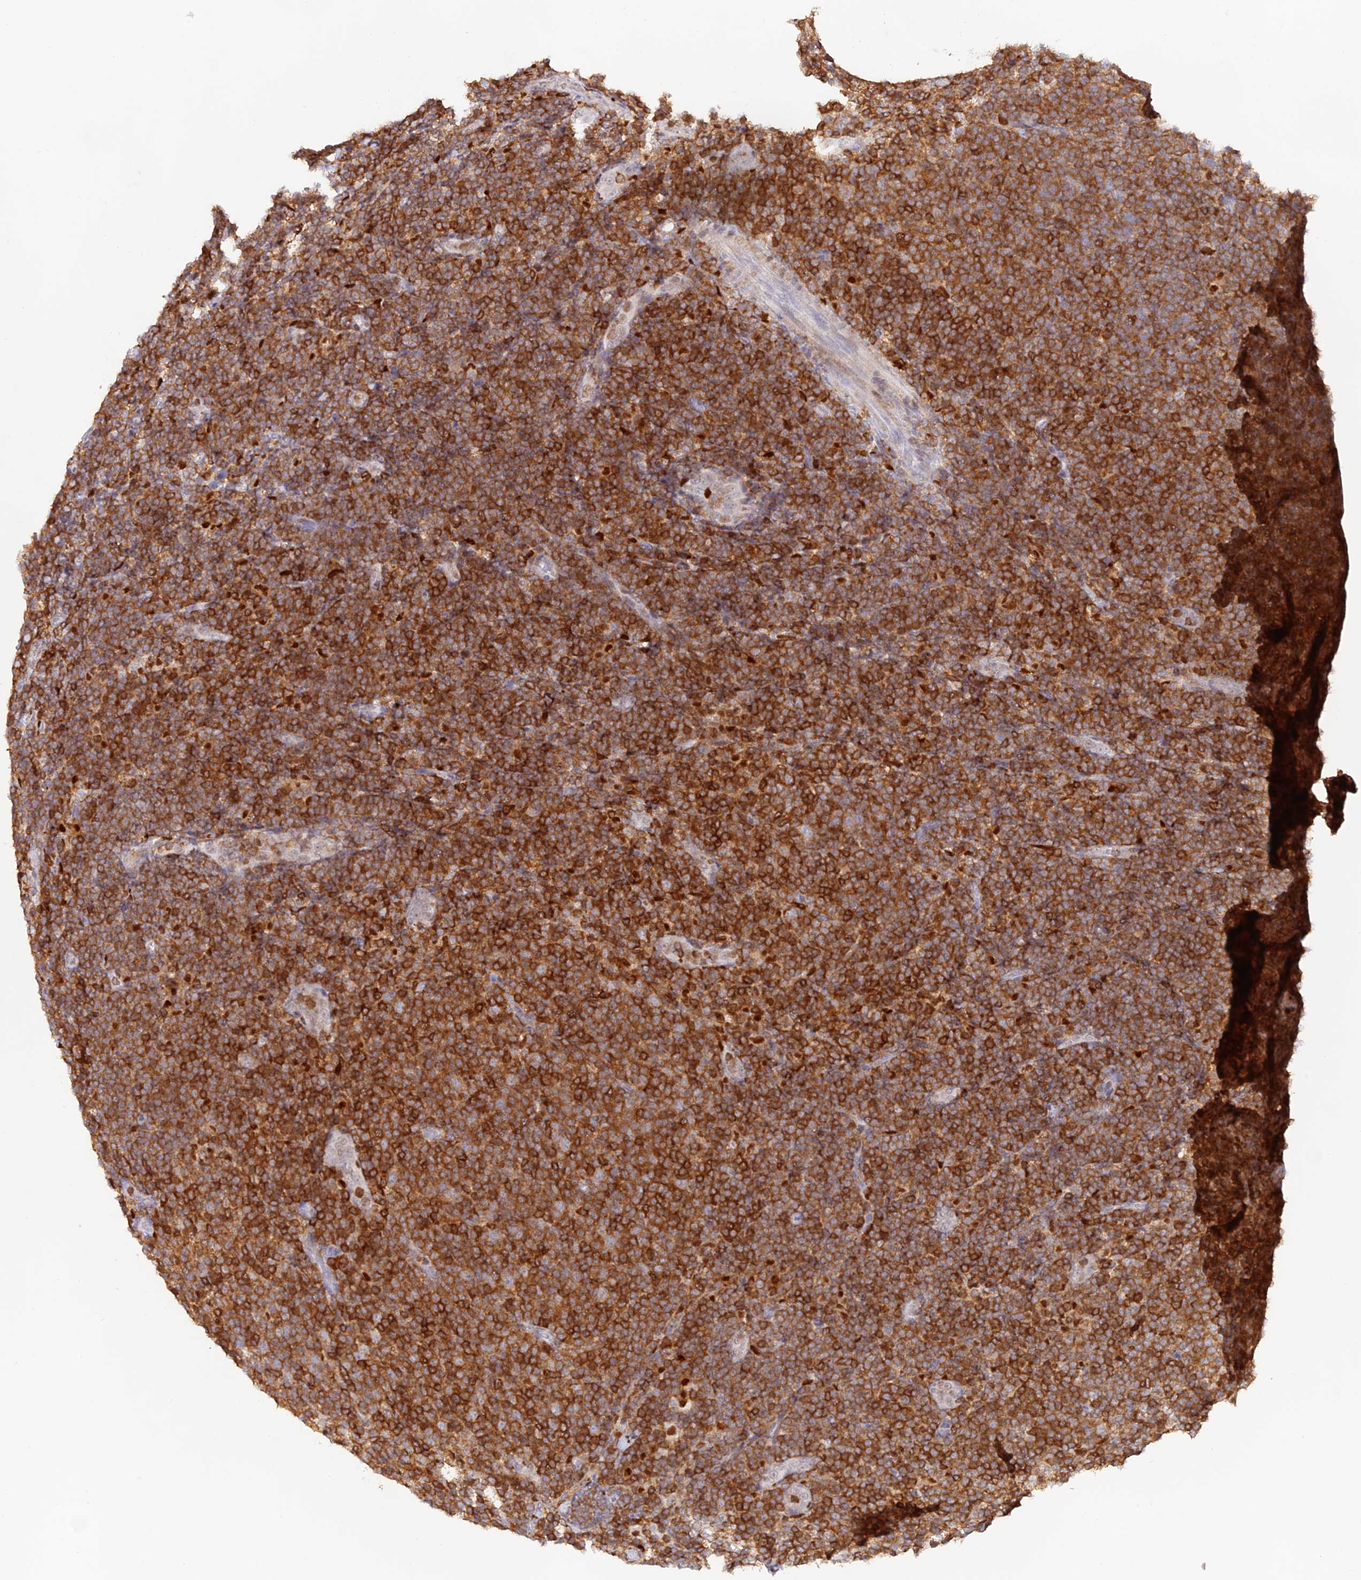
{"staining": {"intensity": "strong", "quantity": ">75%", "location": "cytoplasmic/membranous"}, "tissue": "lymphoma", "cell_type": "Tumor cells", "image_type": "cancer", "snomed": [{"axis": "morphology", "description": "Malignant lymphoma, non-Hodgkin's type, Low grade"}, {"axis": "topography", "description": "Lymph node"}], "caption": "Tumor cells exhibit high levels of strong cytoplasmic/membranous expression in about >75% of cells in human low-grade malignant lymphoma, non-Hodgkin's type. Immunohistochemistry stains the protein of interest in brown and the nuclei are stained blue.", "gene": "DENND1C", "patient": {"sex": "male", "age": 66}}